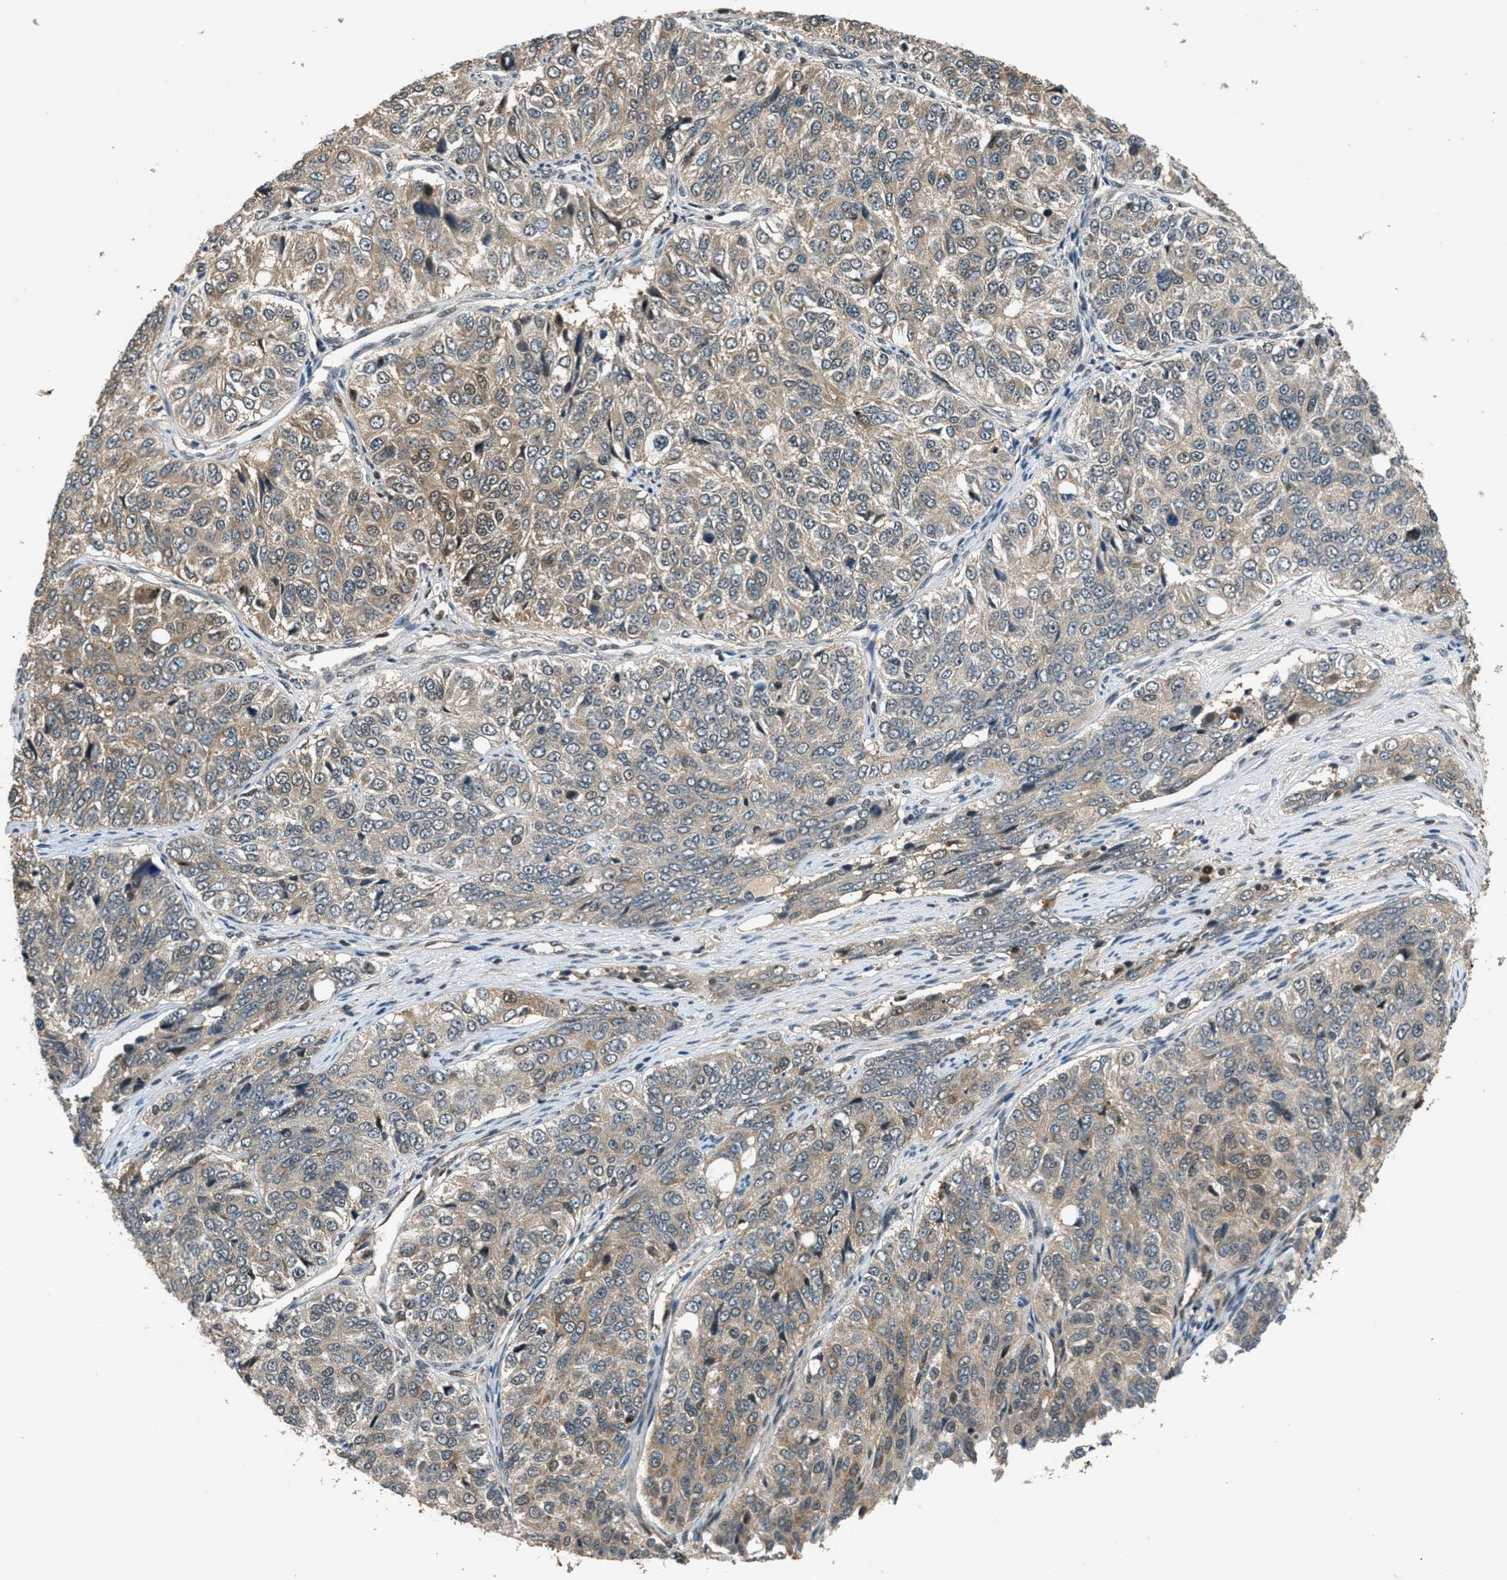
{"staining": {"intensity": "weak", "quantity": ">75%", "location": "cytoplasmic/membranous"}, "tissue": "ovarian cancer", "cell_type": "Tumor cells", "image_type": "cancer", "snomed": [{"axis": "morphology", "description": "Carcinoma, endometroid"}, {"axis": "topography", "description": "Ovary"}], "caption": "Immunohistochemical staining of human ovarian cancer (endometroid carcinoma) displays low levels of weak cytoplasmic/membranous staining in about >75% of tumor cells.", "gene": "DUSP6", "patient": {"sex": "female", "age": 51}}